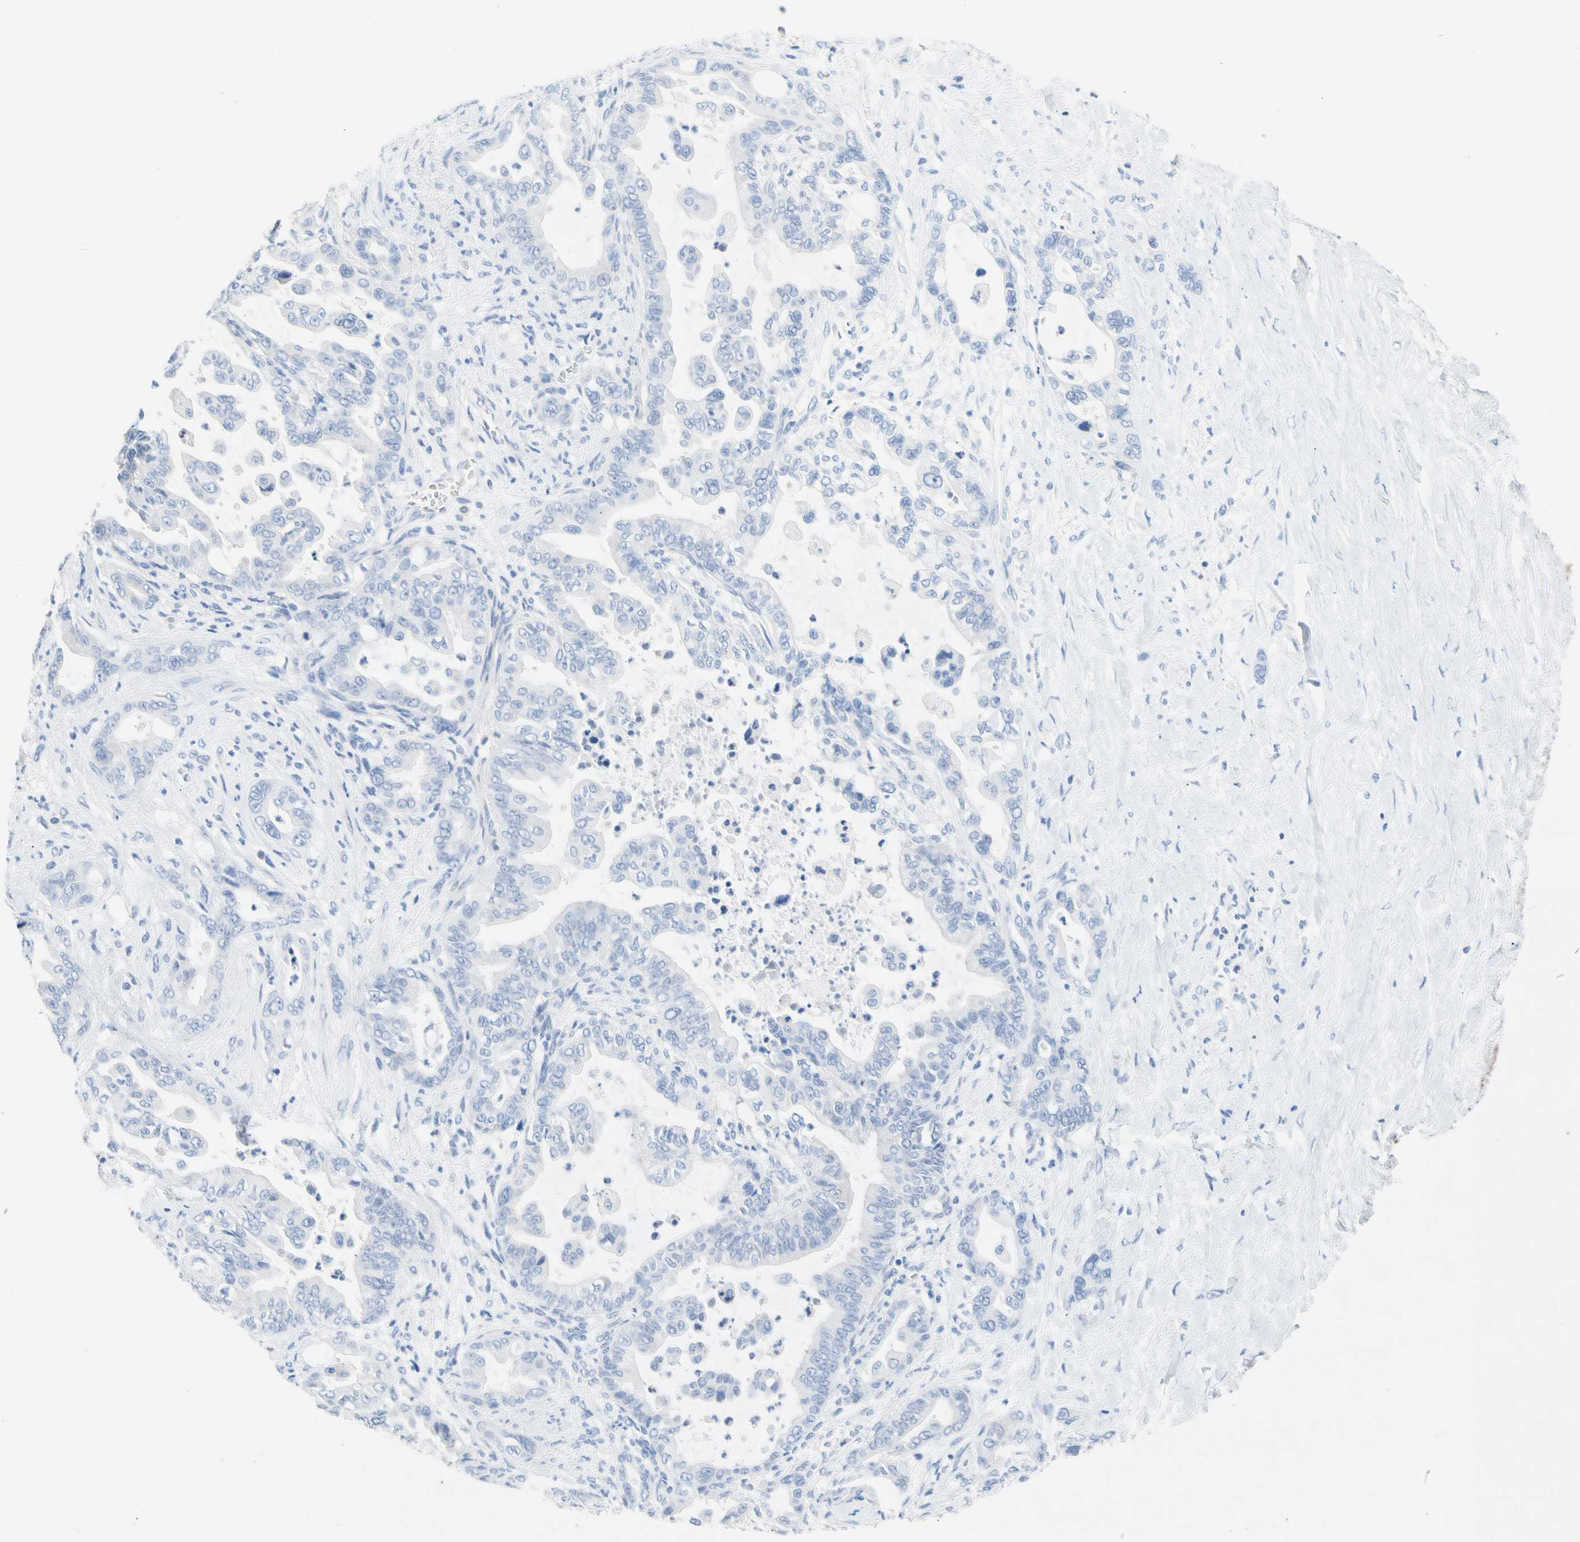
{"staining": {"intensity": "negative", "quantity": "none", "location": "none"}, "tissue": "pancreatic cancer", "cell_type": "Tumor cells", "image_type": "cancer", "snomed": [{"axis": "morphology", "description": "Adenocarcinoma, NOS"}, {"axis": "topography", "description": "Pancreas"}], "caption": "The histopathology image exhibits no staining of tumor cells in pancreatic adenocarcinoma. Nuclei are stained in blue.", "gene": "CEL", "patient": {"sex": "male", "age": 70}}